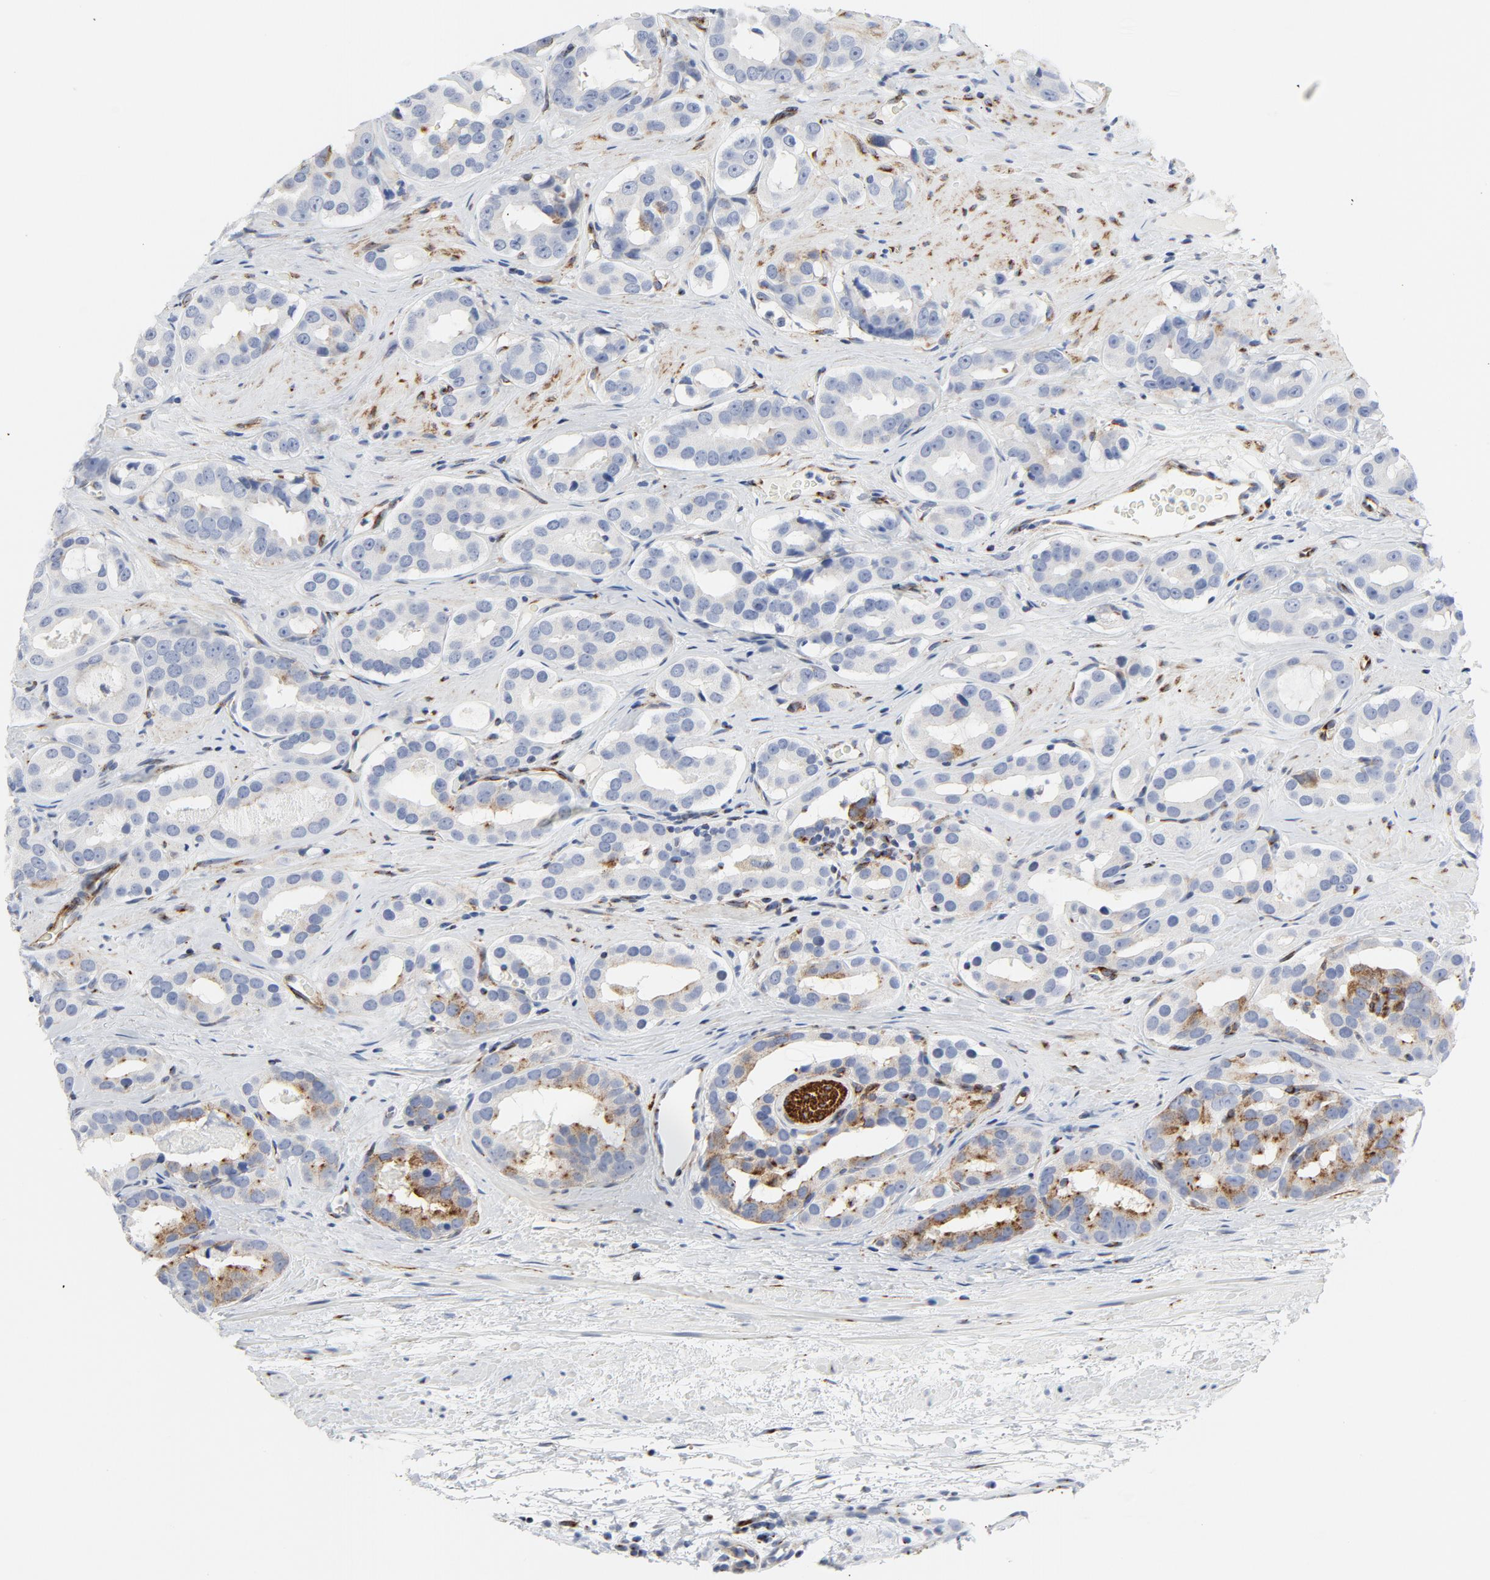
{"staining": {"intensity": "weak", "quantity": "<25%", "location": "cytoplasmic/membranous"}, "tissue": "prostate cancer", "cell_type": "Tumor cells", "image_type": "cancer", "snomed": [{"axis": "morphology", "description": "Adenocarcinoma, Low grade"}, {"axis": "topography", "description": "Prostate"}], "caption": "Low-grade adenocarcinoma (prostate) stained for a protein using immunohistochemistry (IHC) exhibits no positivity tumor cells.", "gene": "TUBB1", "patient": {"sex": "male", "age": 59}}